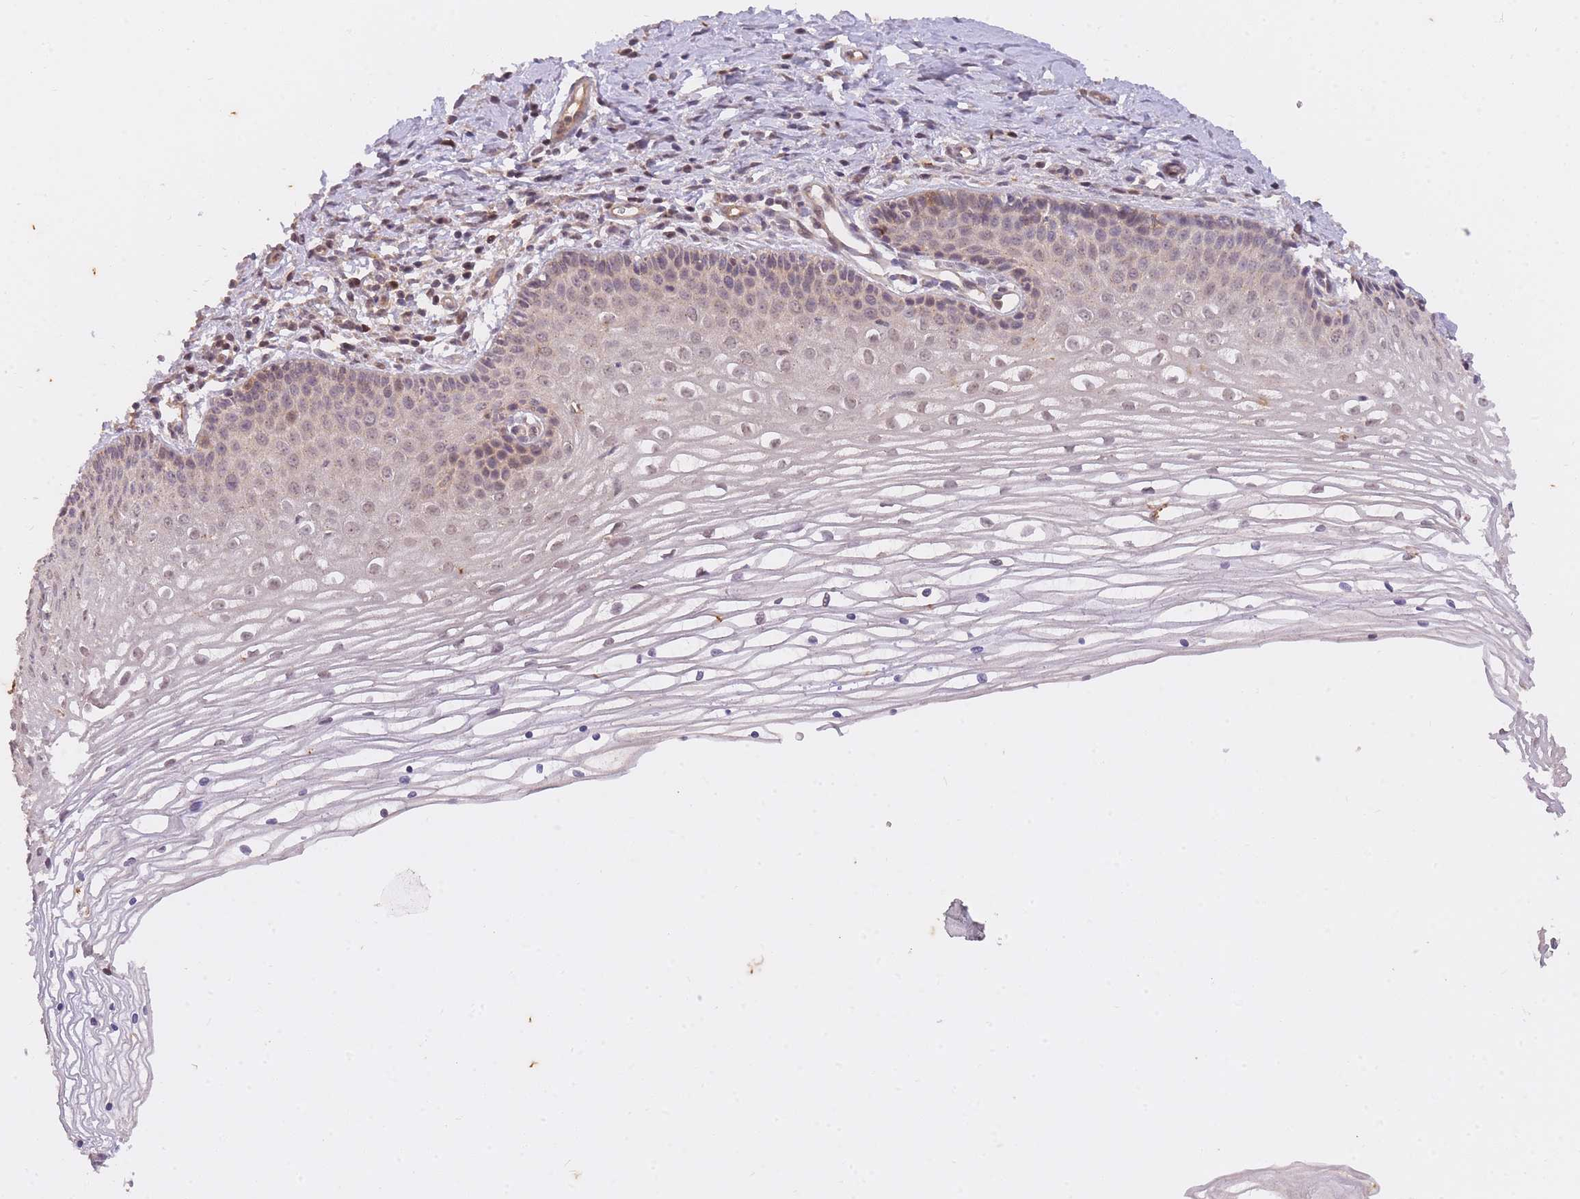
{"staining": {"intensity": "moderate", "quantity": ">75%", "location": "cytoplasmic/membranous"}, "tissue": "cervix", "cell_type": "Glandular cells", "image_type": "normal", "snomed": [{"axis": "morphology", "description": "Normal tissue, NOS"}, {"axis": "topography", "description": "Cervix"}], "caption": "IHC photomicrograph of normal human cervix stained for a protein (brown), which shows medium levels of moderate cytoplasmic/membranous expression in about >75% of glandular cells.", "gene": "ST8SIA4", "patient": {"sex": "female", "age": 47}}